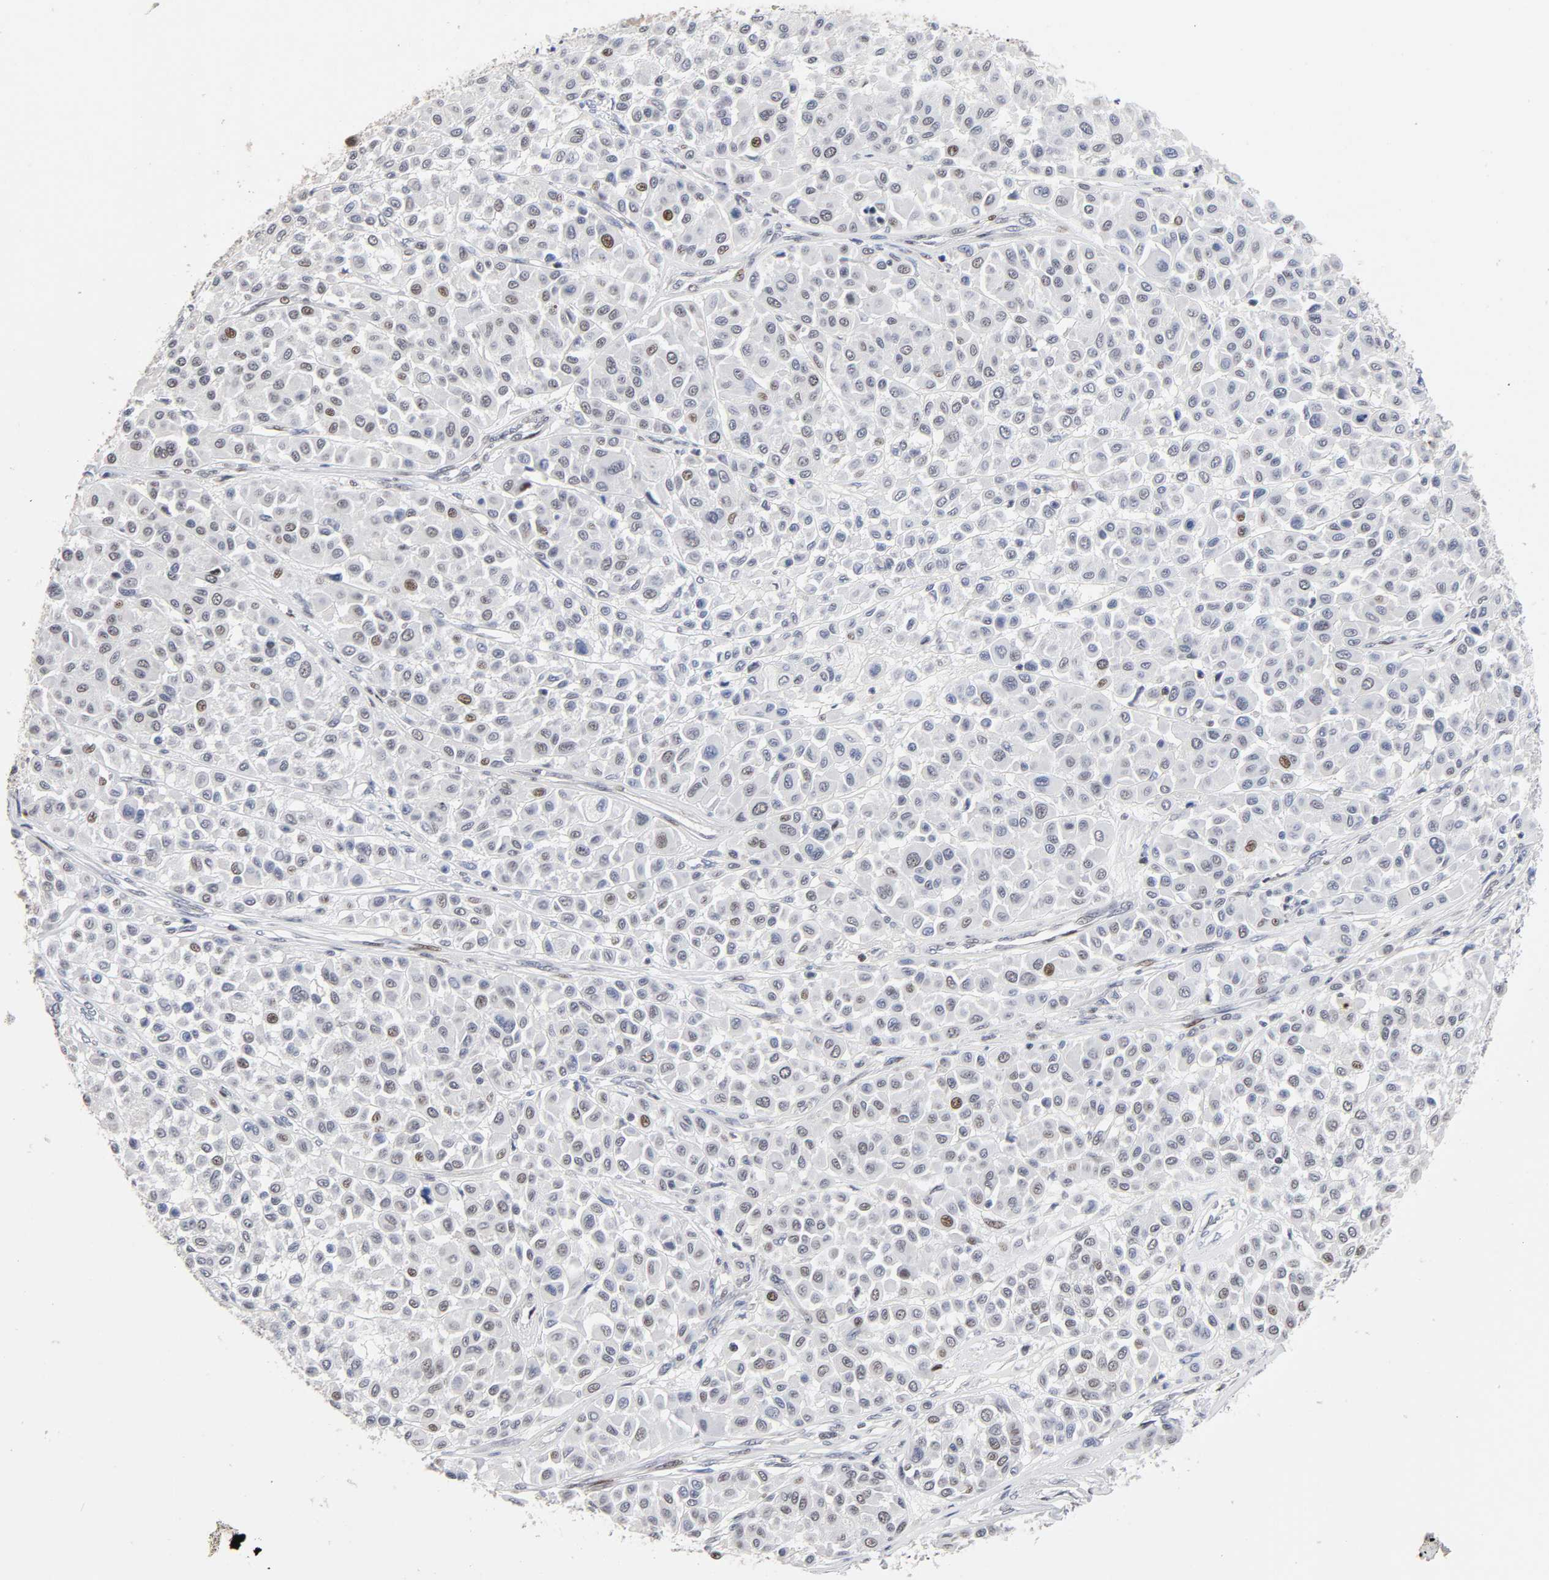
{"staining": {"intensity": "weak", "quantity": "<25%", "location": "nuclear"}, "tissue": "melanoma", "cell_type": "Tumor cells", "image_type": "cancer", "snomed": [{"axis": "morphology", "description": "Malignant melanoma, Metastatic site"}, {"axis": "topography", "description": "Soft tissue"}], "caption": "Immunohistochemistry image of malignant melanoma (metastatic site) stained for a protein (brown), which reveals no staining in tumor cells.", "gene": "STK38", "patient": {"sex": "male", "age": 41}}